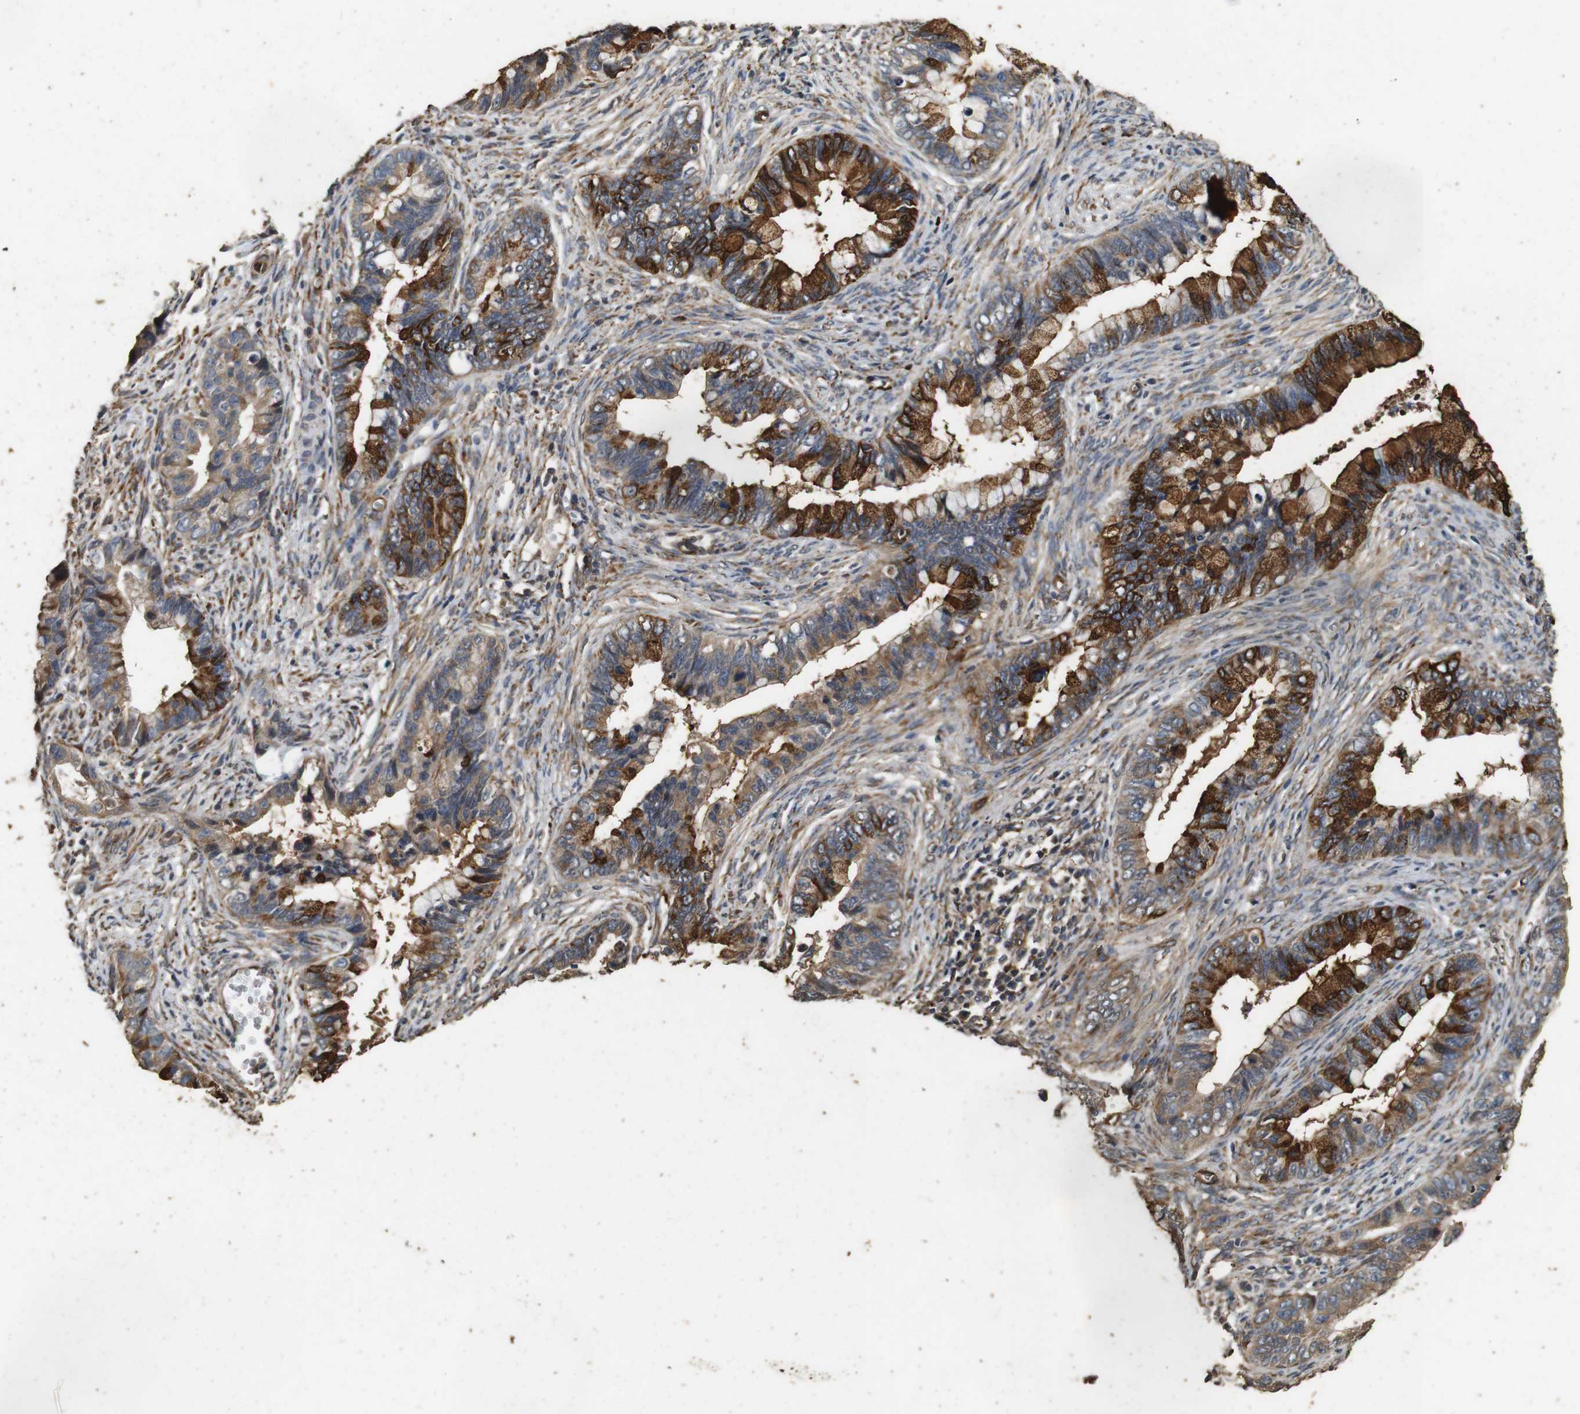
{"staining": {"intensity": "strong", "quantity": ">75%", "location": "cytoplasmic/membranous"}, "tissue": "cervical cancer", "cell_type": "Tumor cells", "image_type": "cancer", "snomed": [{"axis": "morphology", "description": "Adenocarcinoma, NOS"}, {"axis": "topography", "description": "Cervix"}], "caption": "Strong cytoplasmic/membranous expression for a protein is appreciated in about >75% of tumor cells of cervical adenocarcinoma using immunohistochemistry.", "gene": "CNPY4", "patient": {"sex": "female", "age": 44}}